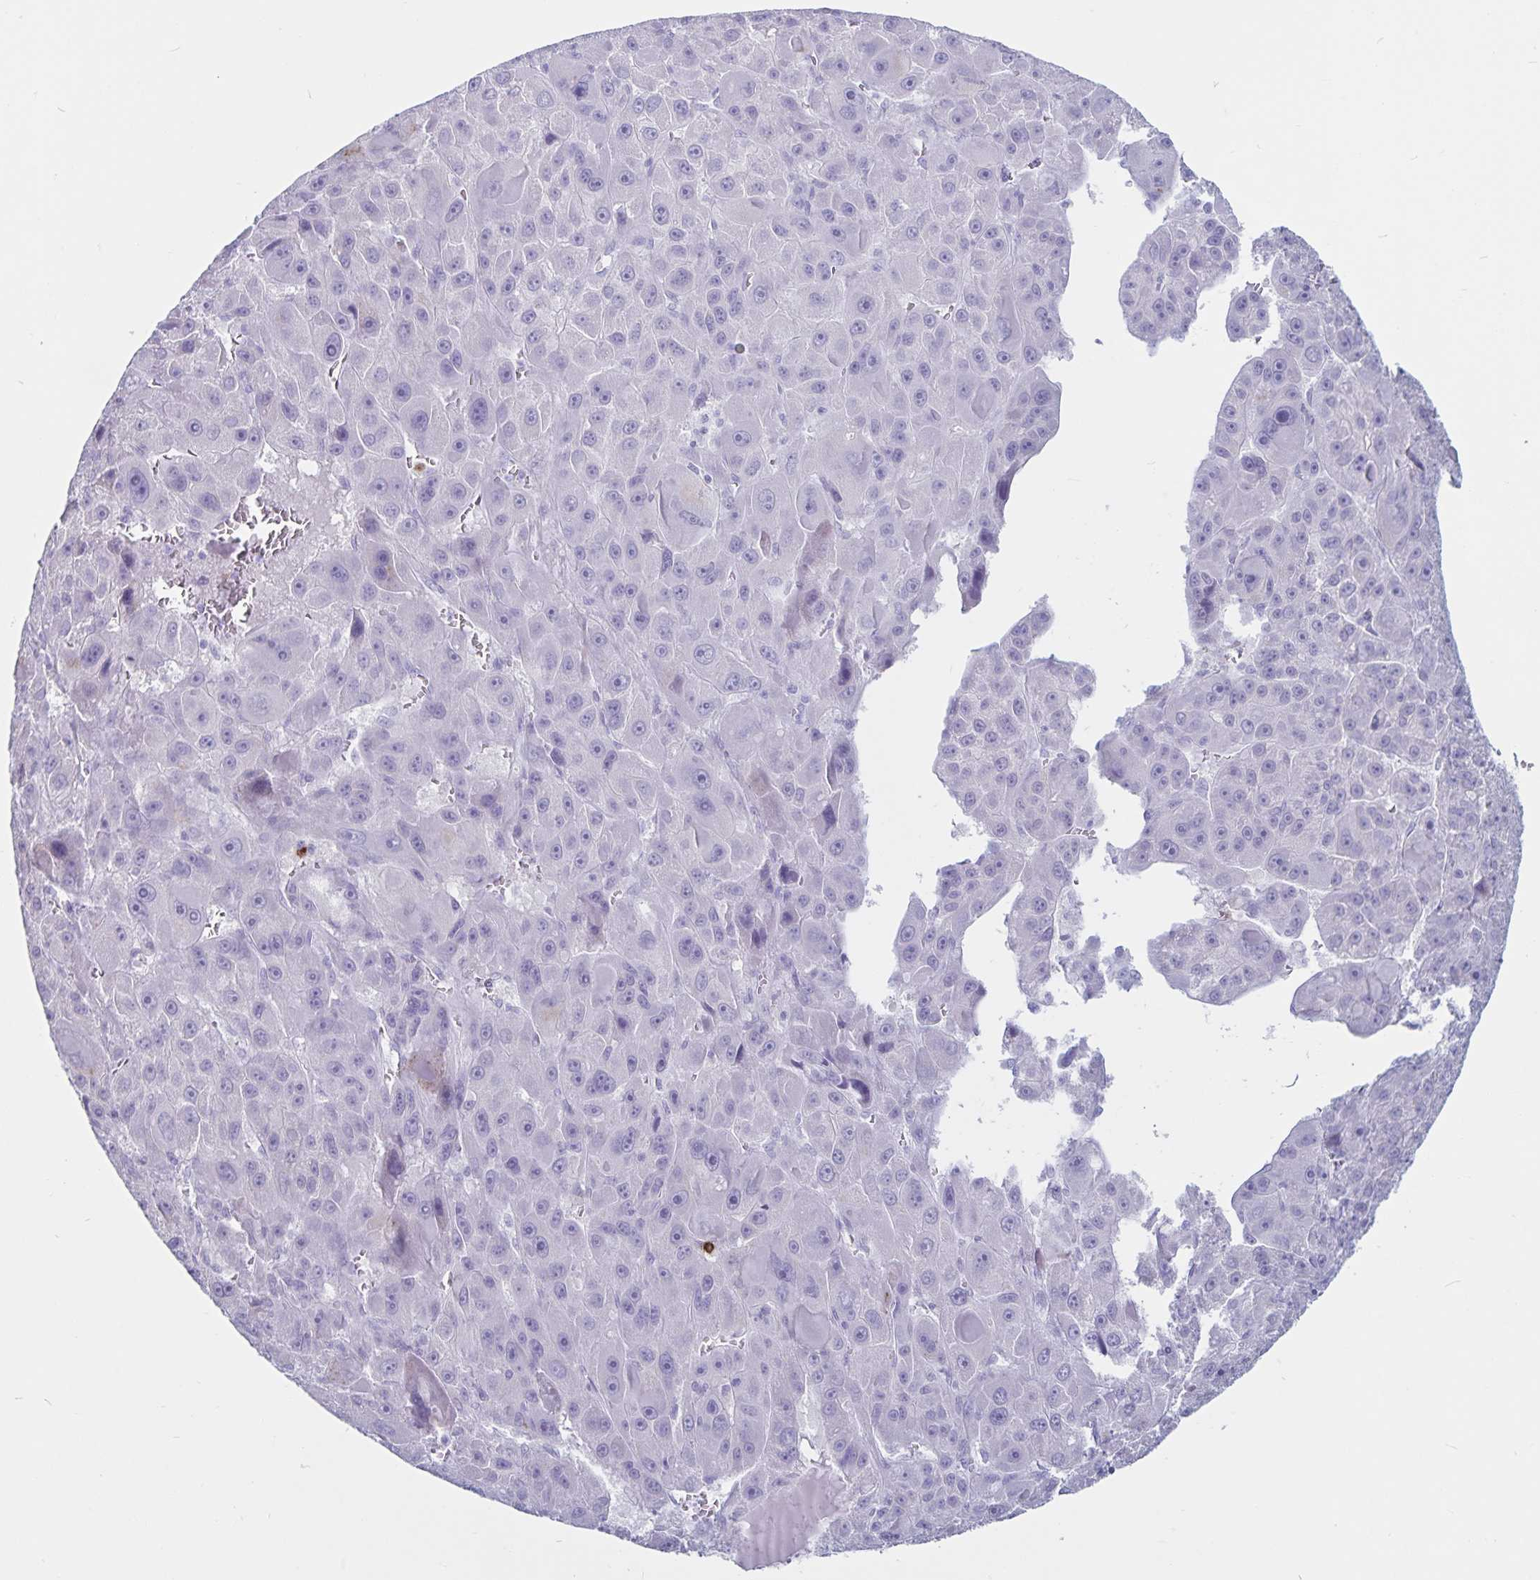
{"staining": {"intensity": "negative", "quantity": "none", "location": "none"}, "tissue": "liver cancer", "cell_type": "Tumor cells", "image_type": "cancer", "snomed": [{"axis": "morphology", "description": "Carcinoma, Hepatocellular, NOS"}, {"axis": "topography", "description": "Liver"}], "caption": "A micrograph of human liver cancer is negative for staining in tumor cells. (DAB immunohistochemistry (IHC), high magnification).", "gene": "GNLY", "patient": {"sex": "male", "age": 76}}